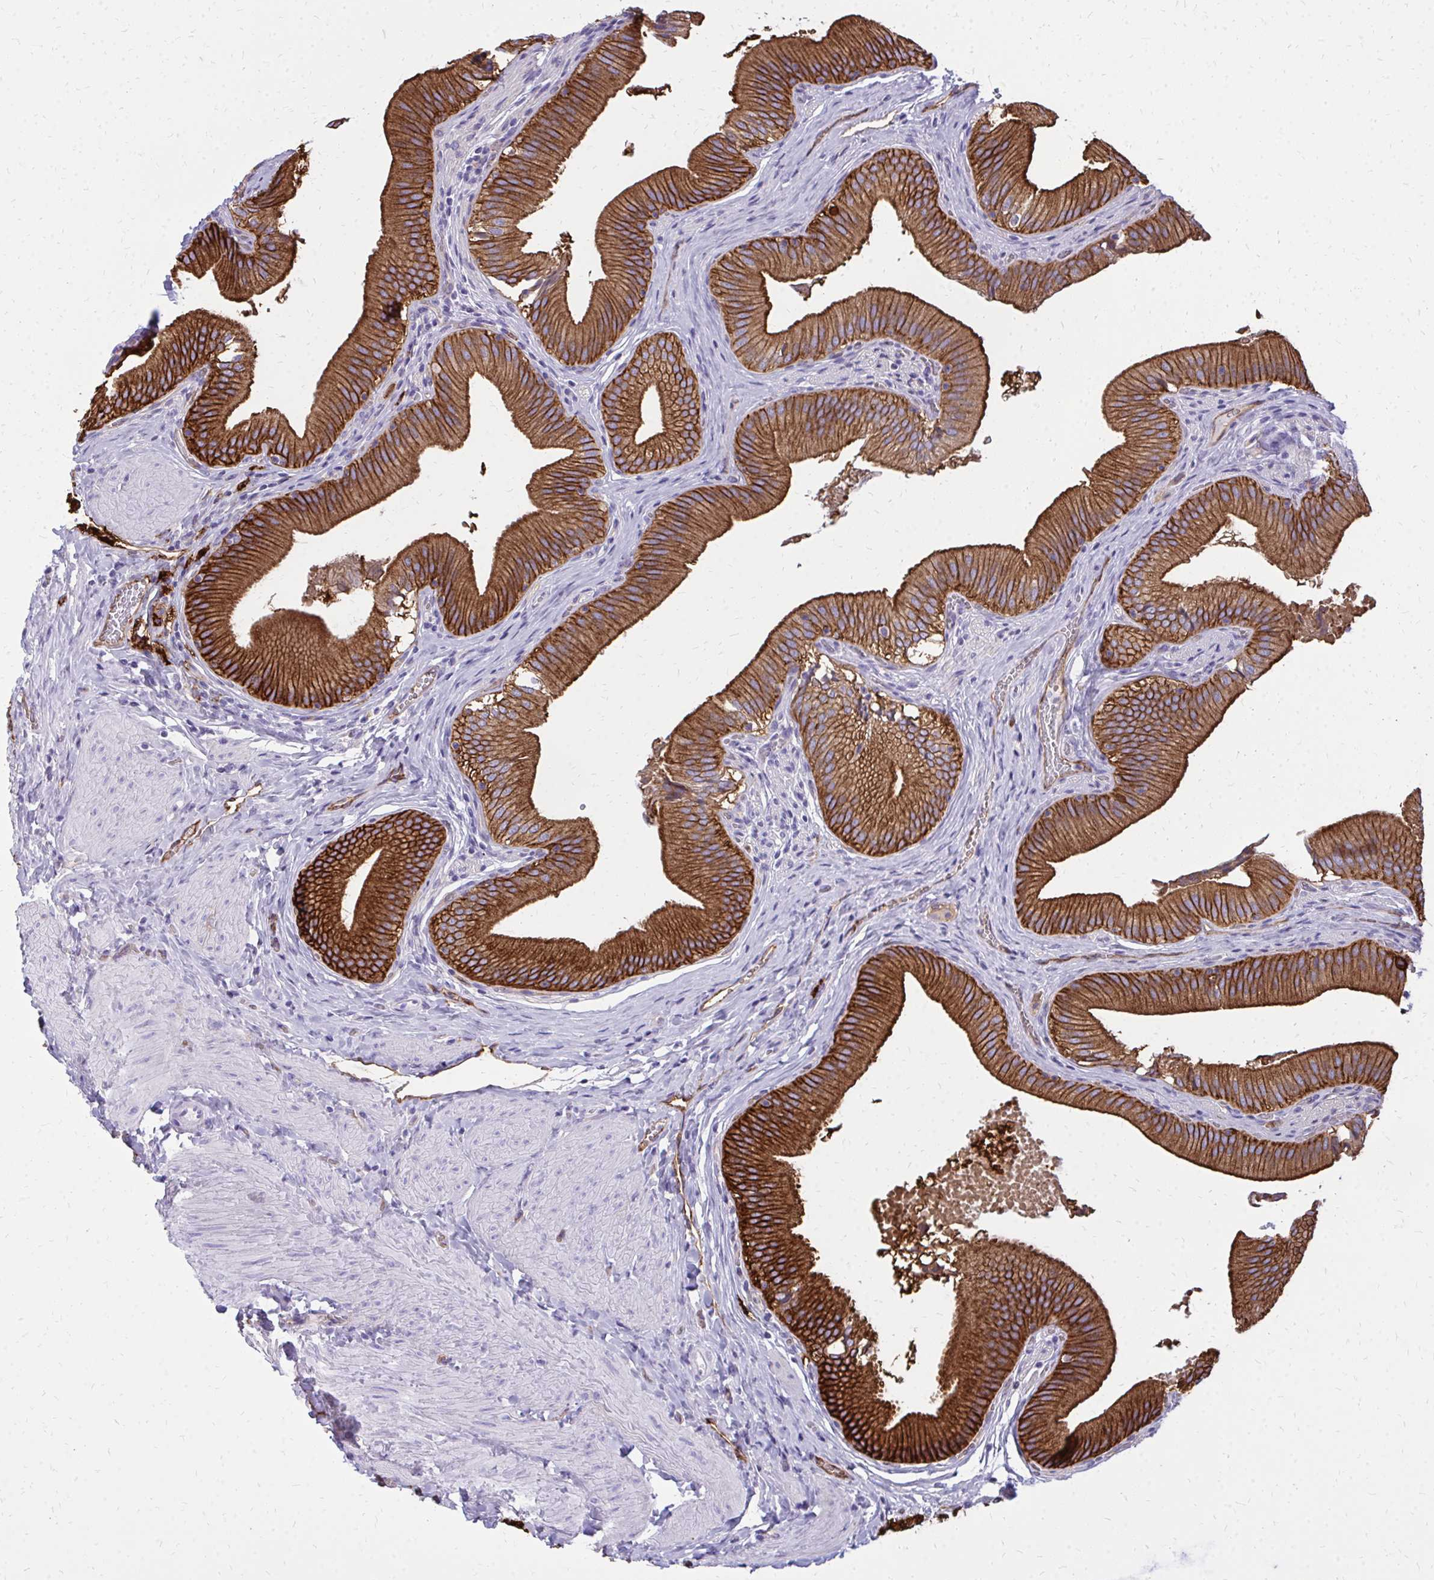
{"staining": {"intensity": "strong", "quantity": ">75%", "location": "cytoplasmic/membranous"}, "tissue": "gallbladder", "cell_type": "Glandular cells", "image_type": "normal", "snomed": [{"axis": "morphology", "description": "Normal tissue, NOS"}, {"axis": "topography", "description": "Gallbladder"}, {"axis": "topography", "description": "Peripheral nerve tissue"}], "caption": "Strong cytoplasmic/membranous staining for a protein is appreciated in about >75% of glandular cells of benign gallbladder using immunohistochemistry (IHC).", "gene": "MARCKSL1", "patient": {"sex": "male", "age": 17}}